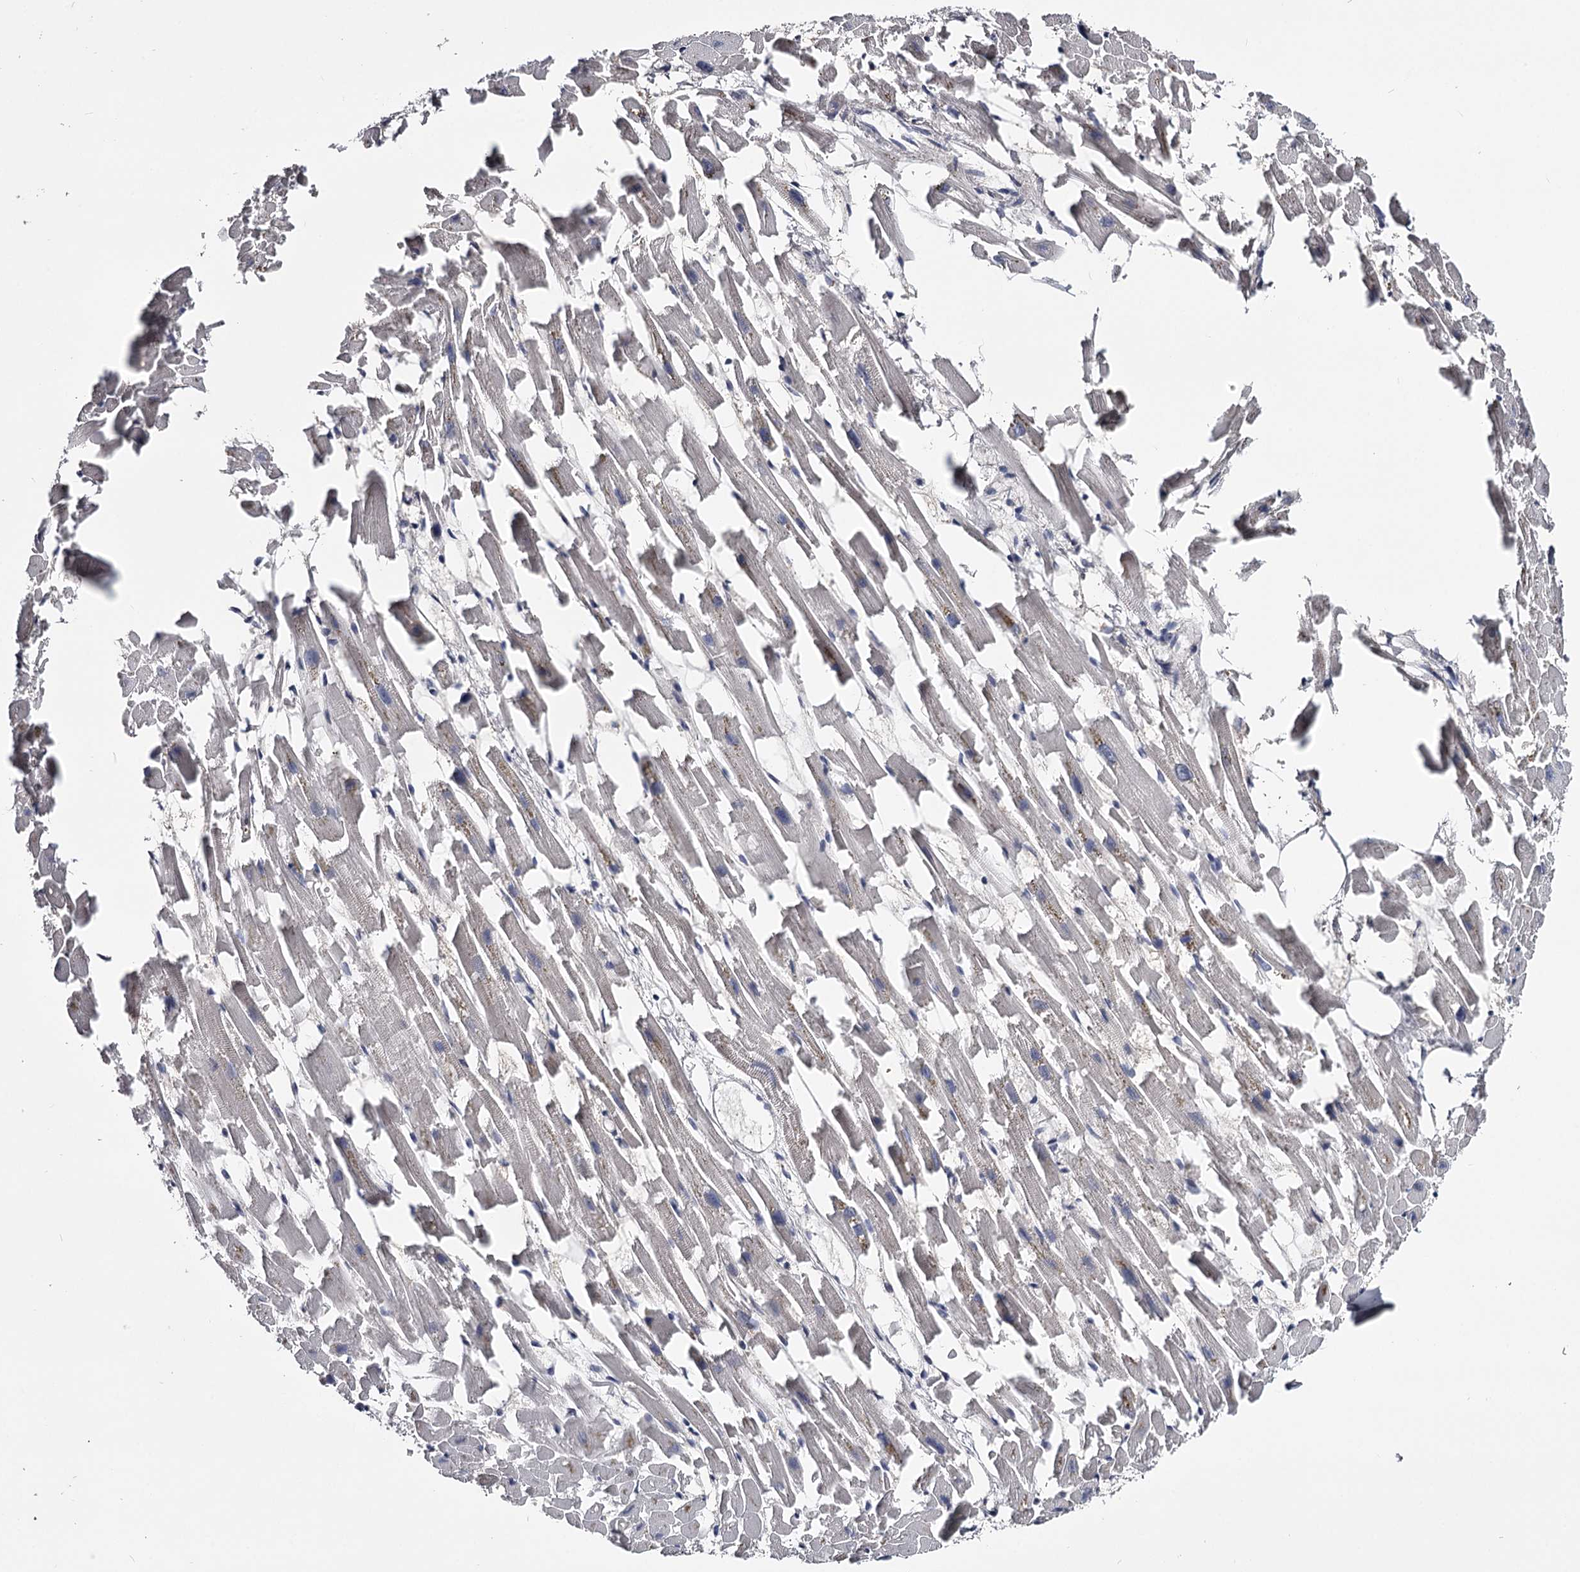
{"staining": {"intensity": "weak", "quantity": "<25%", "location": "cytoplasmic/membranous"}, "tissue": "heart muscle", "cell_type": "Cardiomyocytes", "image_type": "normal", "snomed": [{"axis": "morphology", "description": "Normal tissue, NOS"}, {"axis": "topography", "description": "Heart"}], "caption": "The photomicrograph displays no staining of cardiomyocytes in normal heart muscle. (Stains: DAB (3,3'-diaminobenzidine) immunohistochemistry with hematoxylin counter stain, Microscopy: brightfield microscopy at high magnification).", "gene": "GSTO1", "patient": {"sex": "female", "age": 64}}